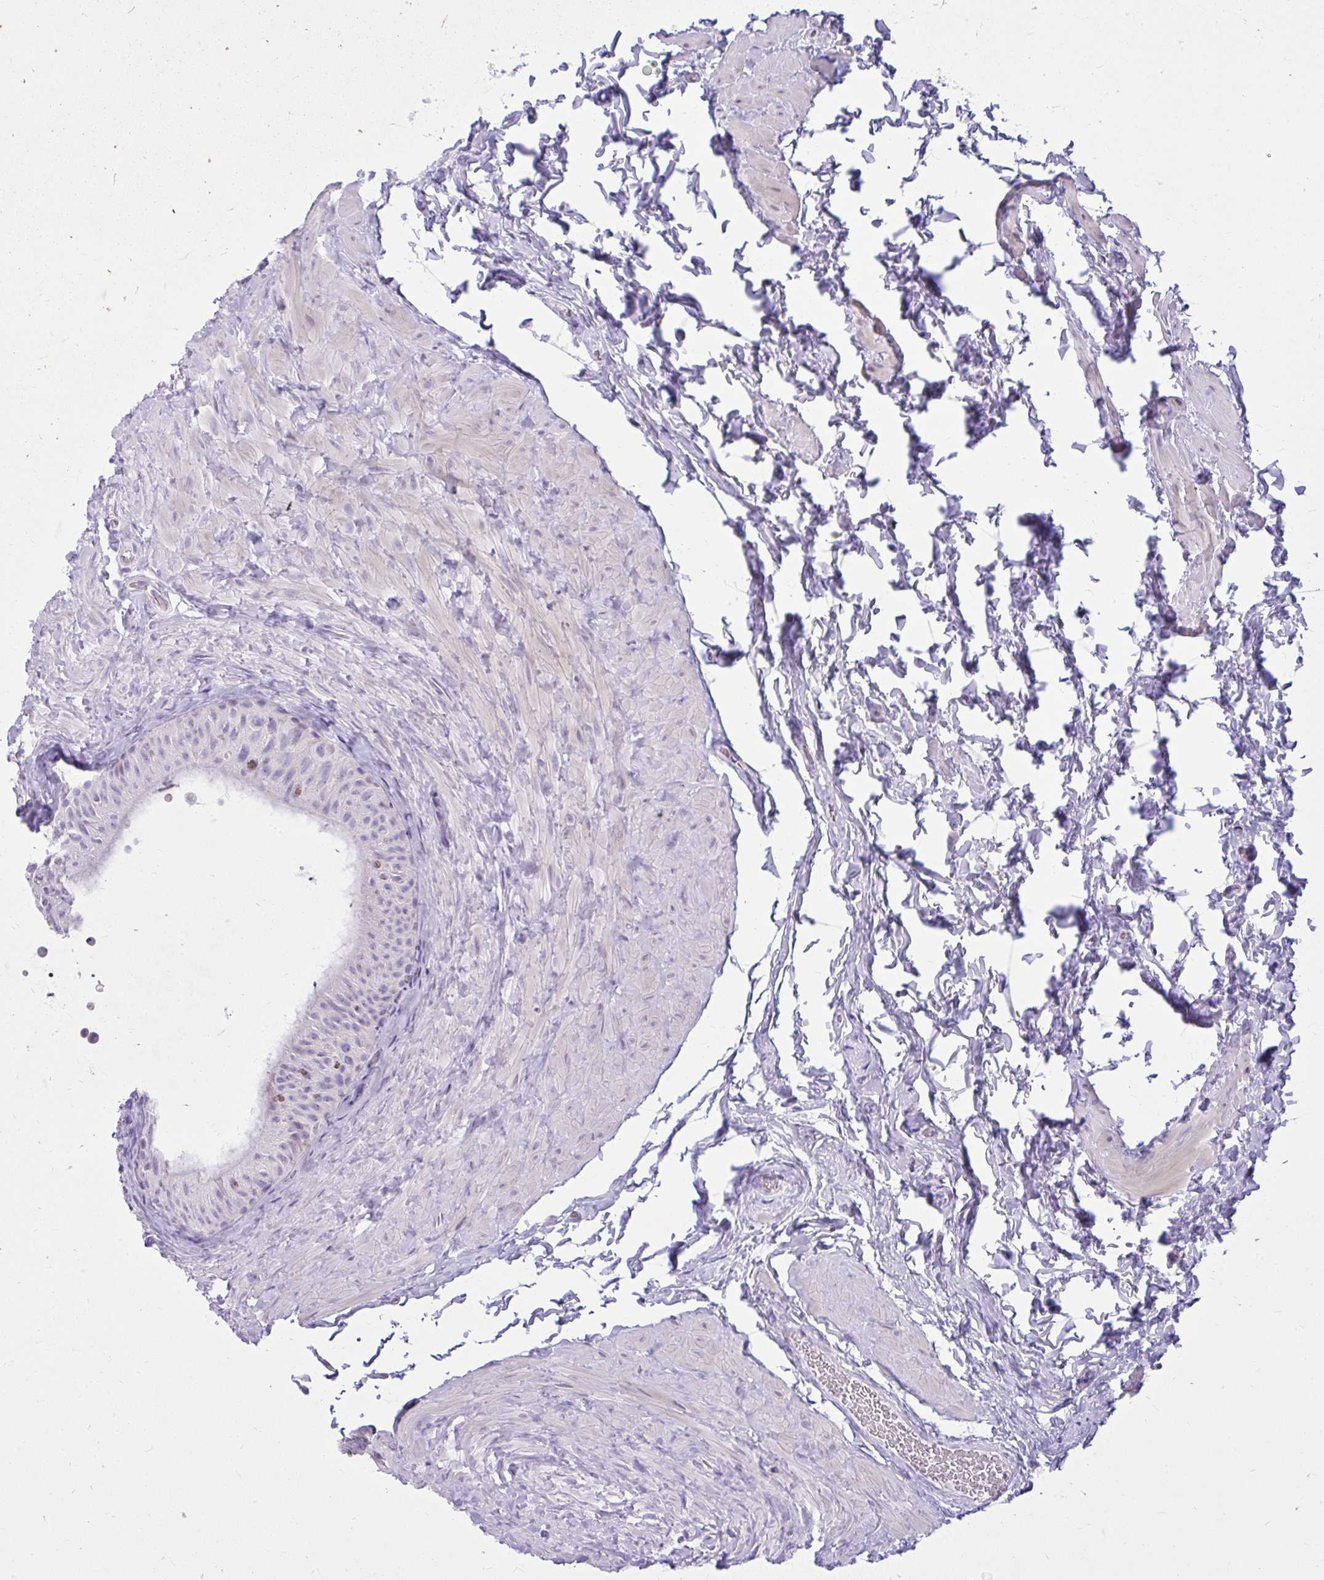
{"staining": {"intensity": "weak", "quantity": "<25%", "location": "nuclear"}, "tissue": "epididymis", "cell_type": "Glandular cells", "image_type": "normal", "snomed": [{"axis": "morphology", "description": "Normal tissue, NOS"}, {"axis": "topography", "description": "Epididymis, spermatic cord, NOS"}, {"axis": "topography", "description": "Epididymis"}], "caption": "Immunohistochemical staining of unremarkable epididymis displays no significant expression in glandular cells.", "gene": "PRAP1", "patient": {"sex": "male", "age": 31}}